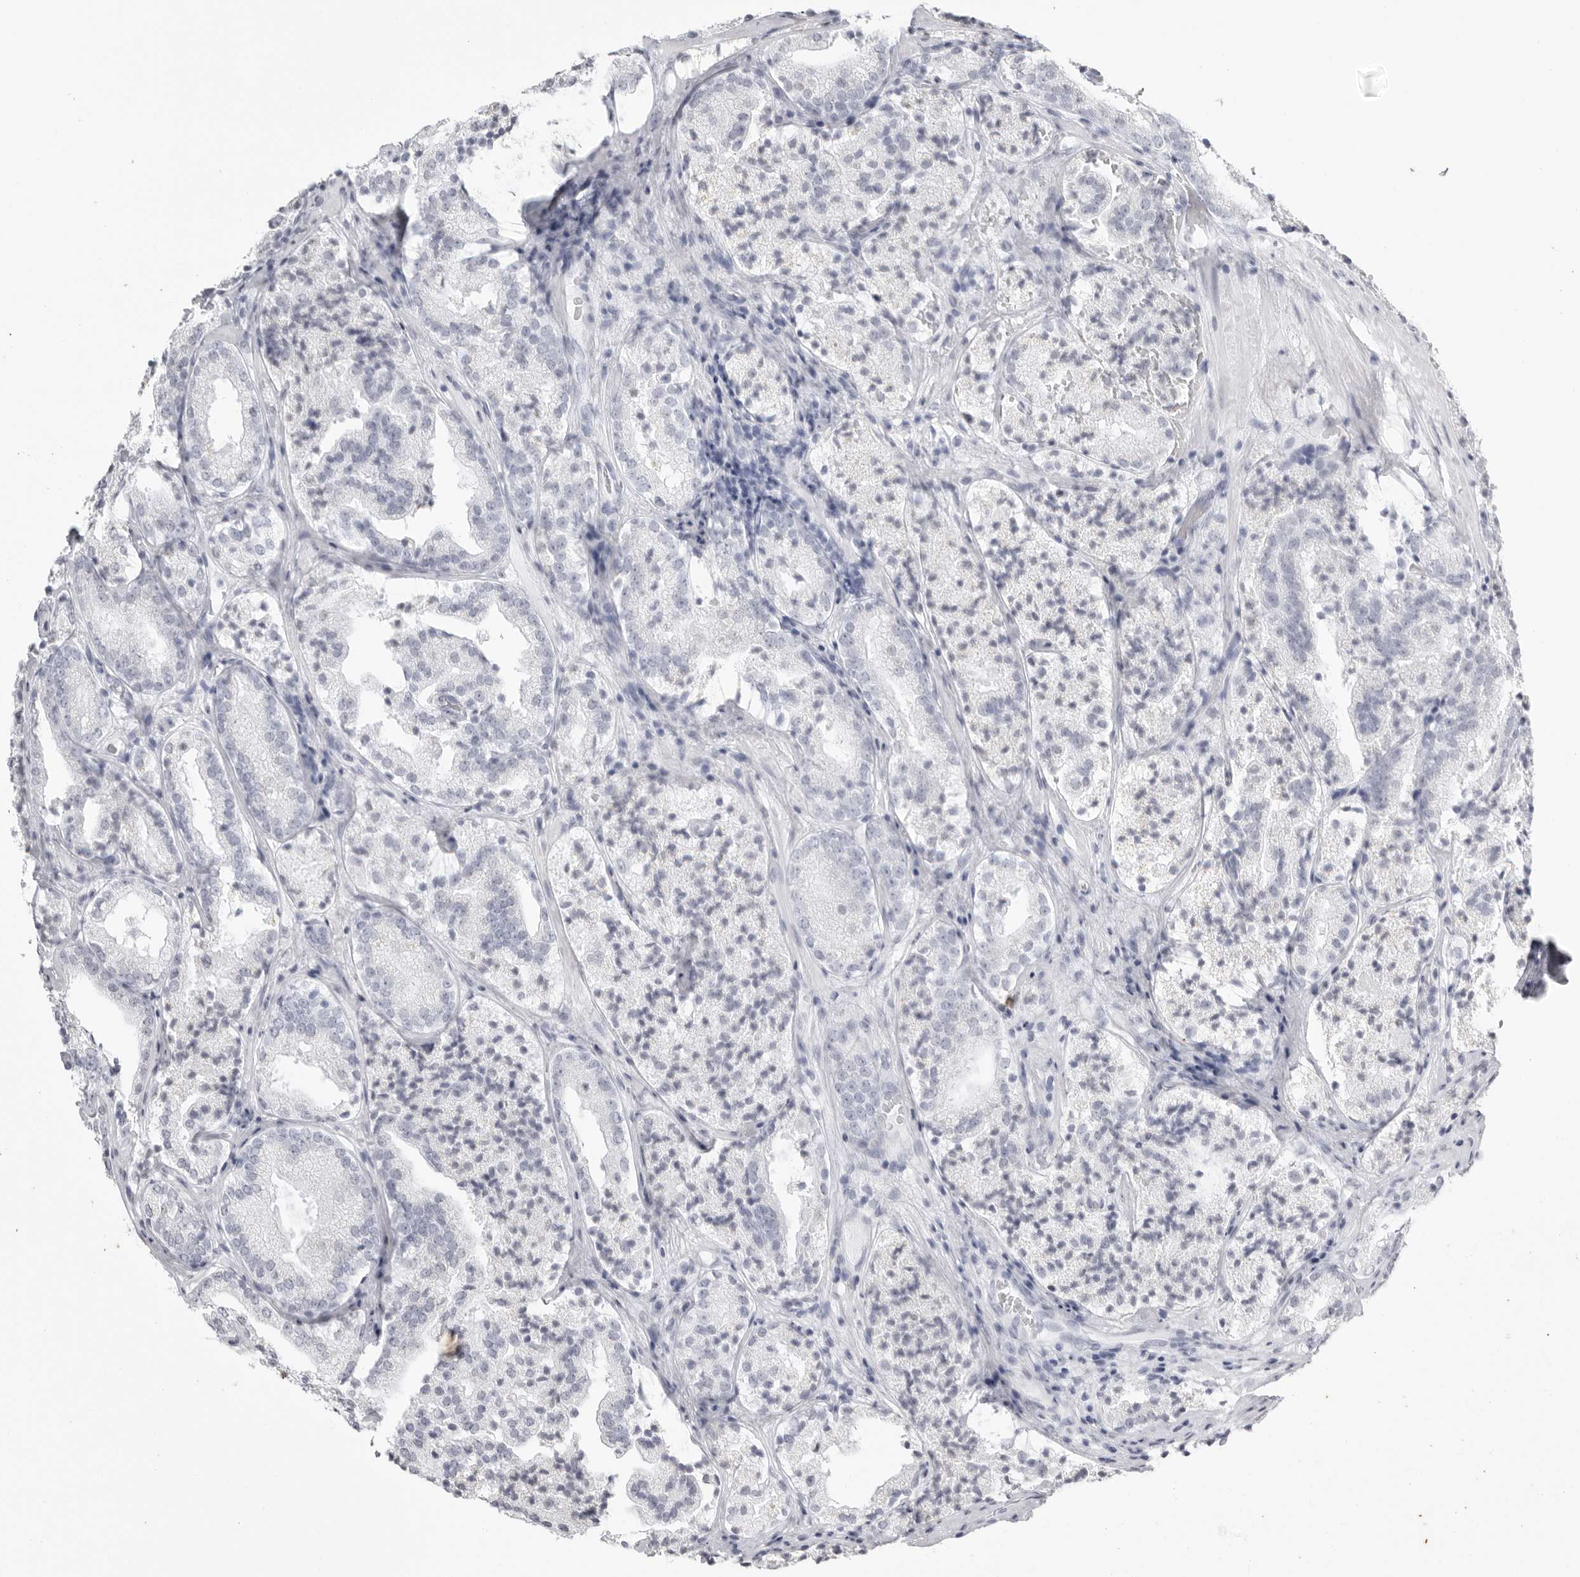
{"staining": {"intensity": "negative", "quantity": "none", "location": "none"}, "tissue": "prostate cancer", "cell_type": "Tumor cells", "image_type": "cancer", "snomed": [{"axis": "morphology", "description": "Adenocarcinoma, High grade"}, {"axis": "topography", "description": "Prostate"}], "caption": "Adenocarcinoma (high-grade) (prostate) stained for a protein using immunohistochemistry (IHC) exhibits no staining tumor cells.", "gene": "KLK9", "patient": {"sex": "male", "age": 57}}